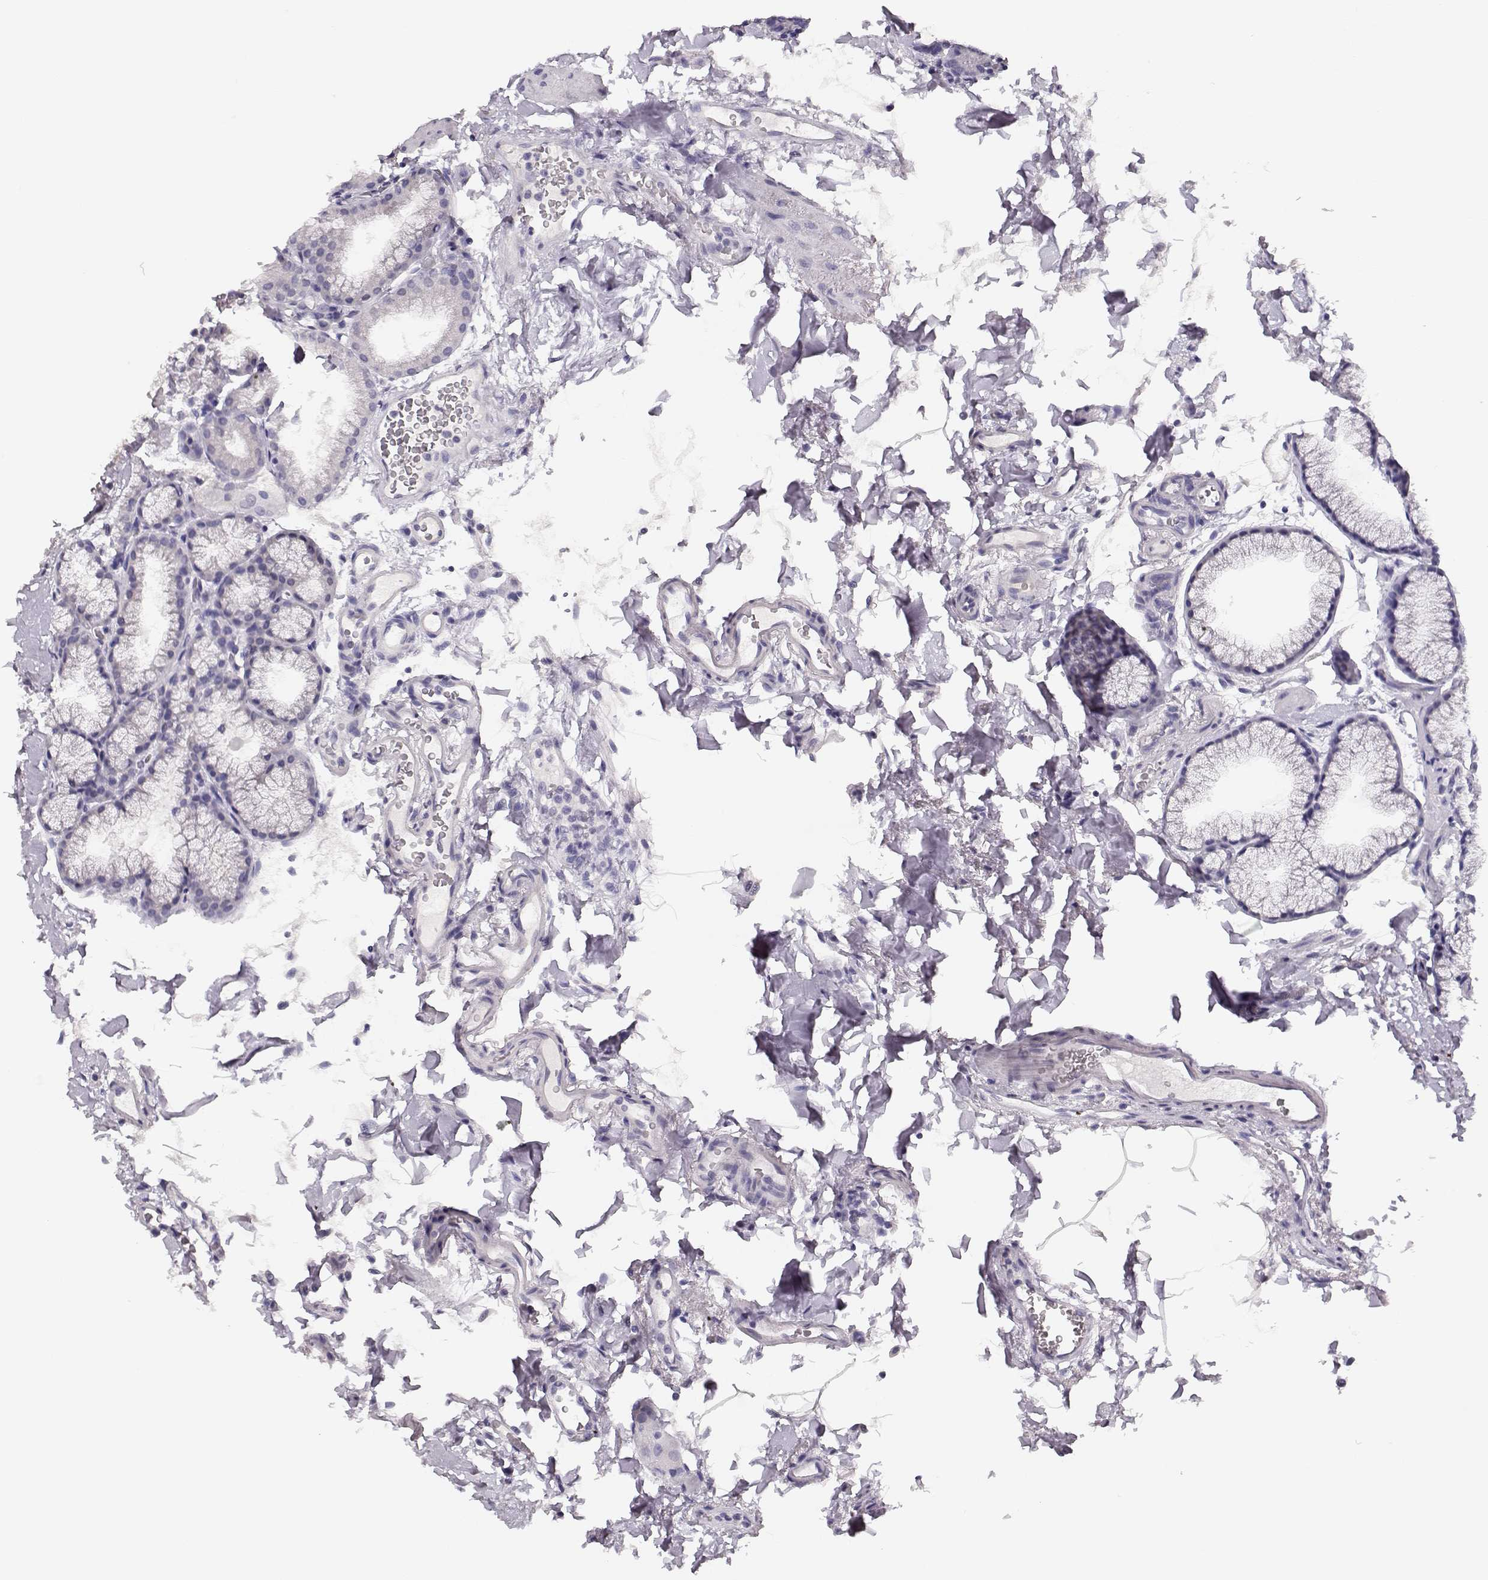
{"staining": {"intensity": "negative", "quantity": "none", "location": "none"}, "tissue": "duodenum", "cell_type": "Glandular cells", "image_type": "normal", "snomed": [{"axis": "morphology", "description": "Normal tissue, NOS"}, {"axis": "topography", "description": "Duodenum"}], "caption": "Glandular cells show no significant expression in normal duodenum. (DAB (3,3'-diaminobenzidine) immunohistochemistry with hematoxylin counter stain).", "gene": "MAGEC1", "patient": {"sex": "male", "age": 59}}